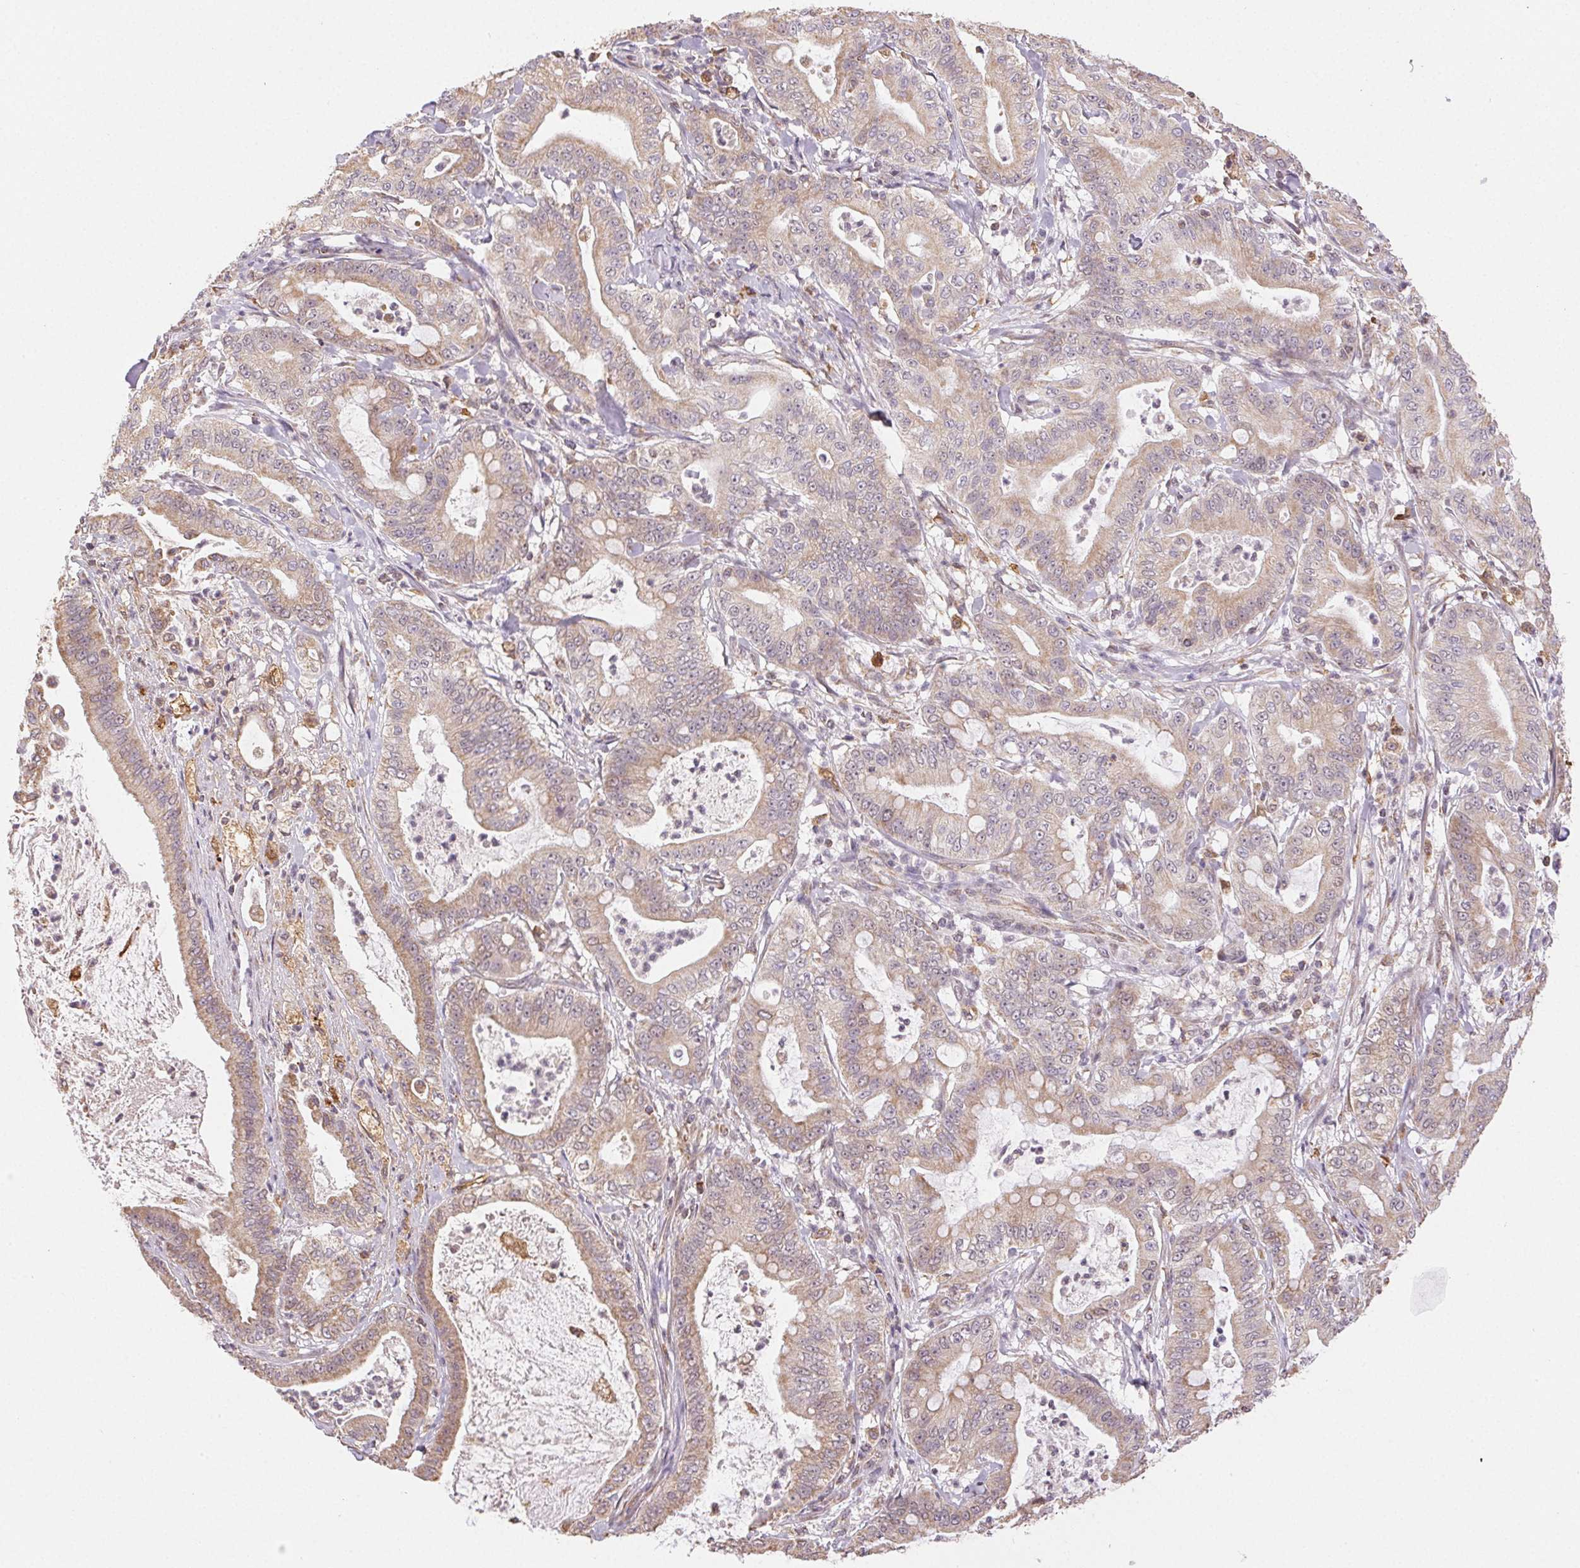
{"staining": {"intensity": "weak", "quantity": ">75%", "location": "cytoplasmic/membranous,nuclear"}, "tissue": "pancreatic cancer", "cell_type": "Tumor cells", "image_type": "cancer", "snomed": [{"axis": "morphology", "description": "Adenocarcinoma, NOS"}, {"axis": "topography", "description": "Pancreas"}], "caption": "There is low levels of weak cytoplasmic/membranous and nuclear positivity in tumor cells of pancreatic adenocarcinoma, as demonstrated by immunohistochemical staining (brown color).", "gene": "PIWIL4", "patient": {"sex": "male", "age": 71}}